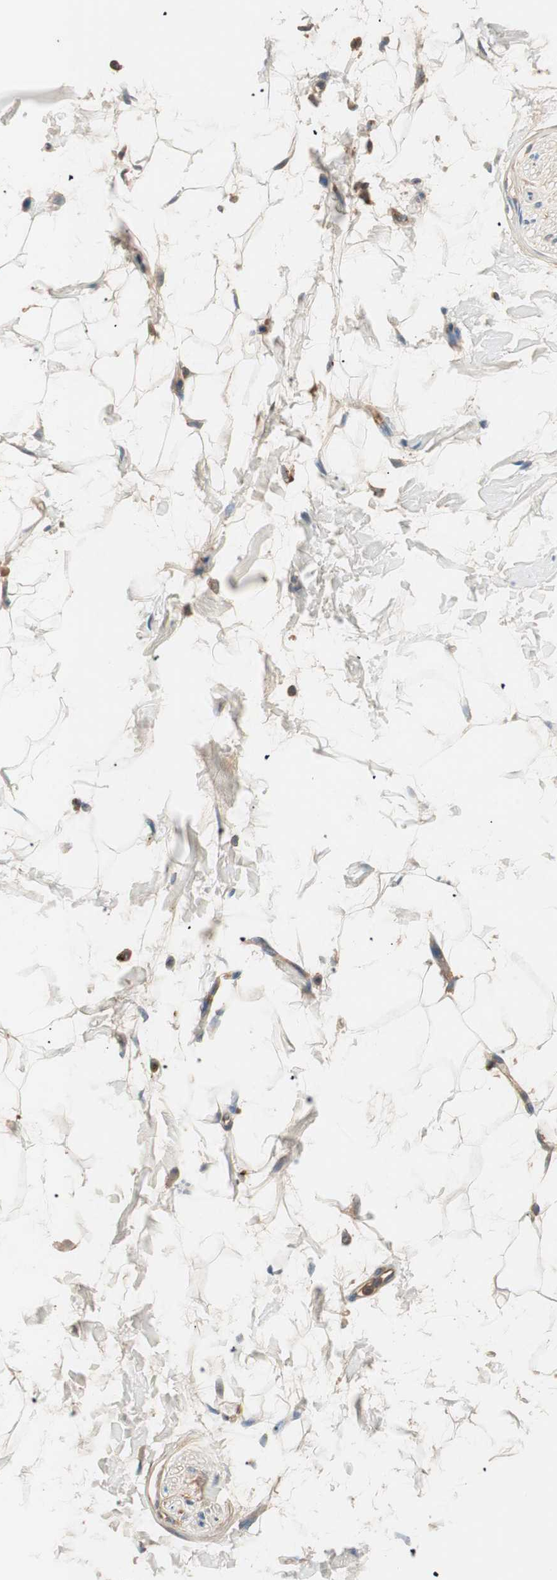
{"staining": {"intensity": "moderate", "quantity": ">75%", "location": "cytoplasmic/membranous,nuclear"}, "tissue": "adipose tissue", "cell_type": "Adipocytes", "image_type": "normal", "snomed": [{"axis": "morphology", "description": "Normal tissue, NOS"}, {"axis": "topography", "description": "Soft tissue"}], "caption": "Moderate cytoplasmic/membranous,nuclear staining is appreciated in approximately >75% of adipocytes in unremarkable adipose tissue.", "gene": "HPN", "patient": {"sex": "male", "age": 72}}